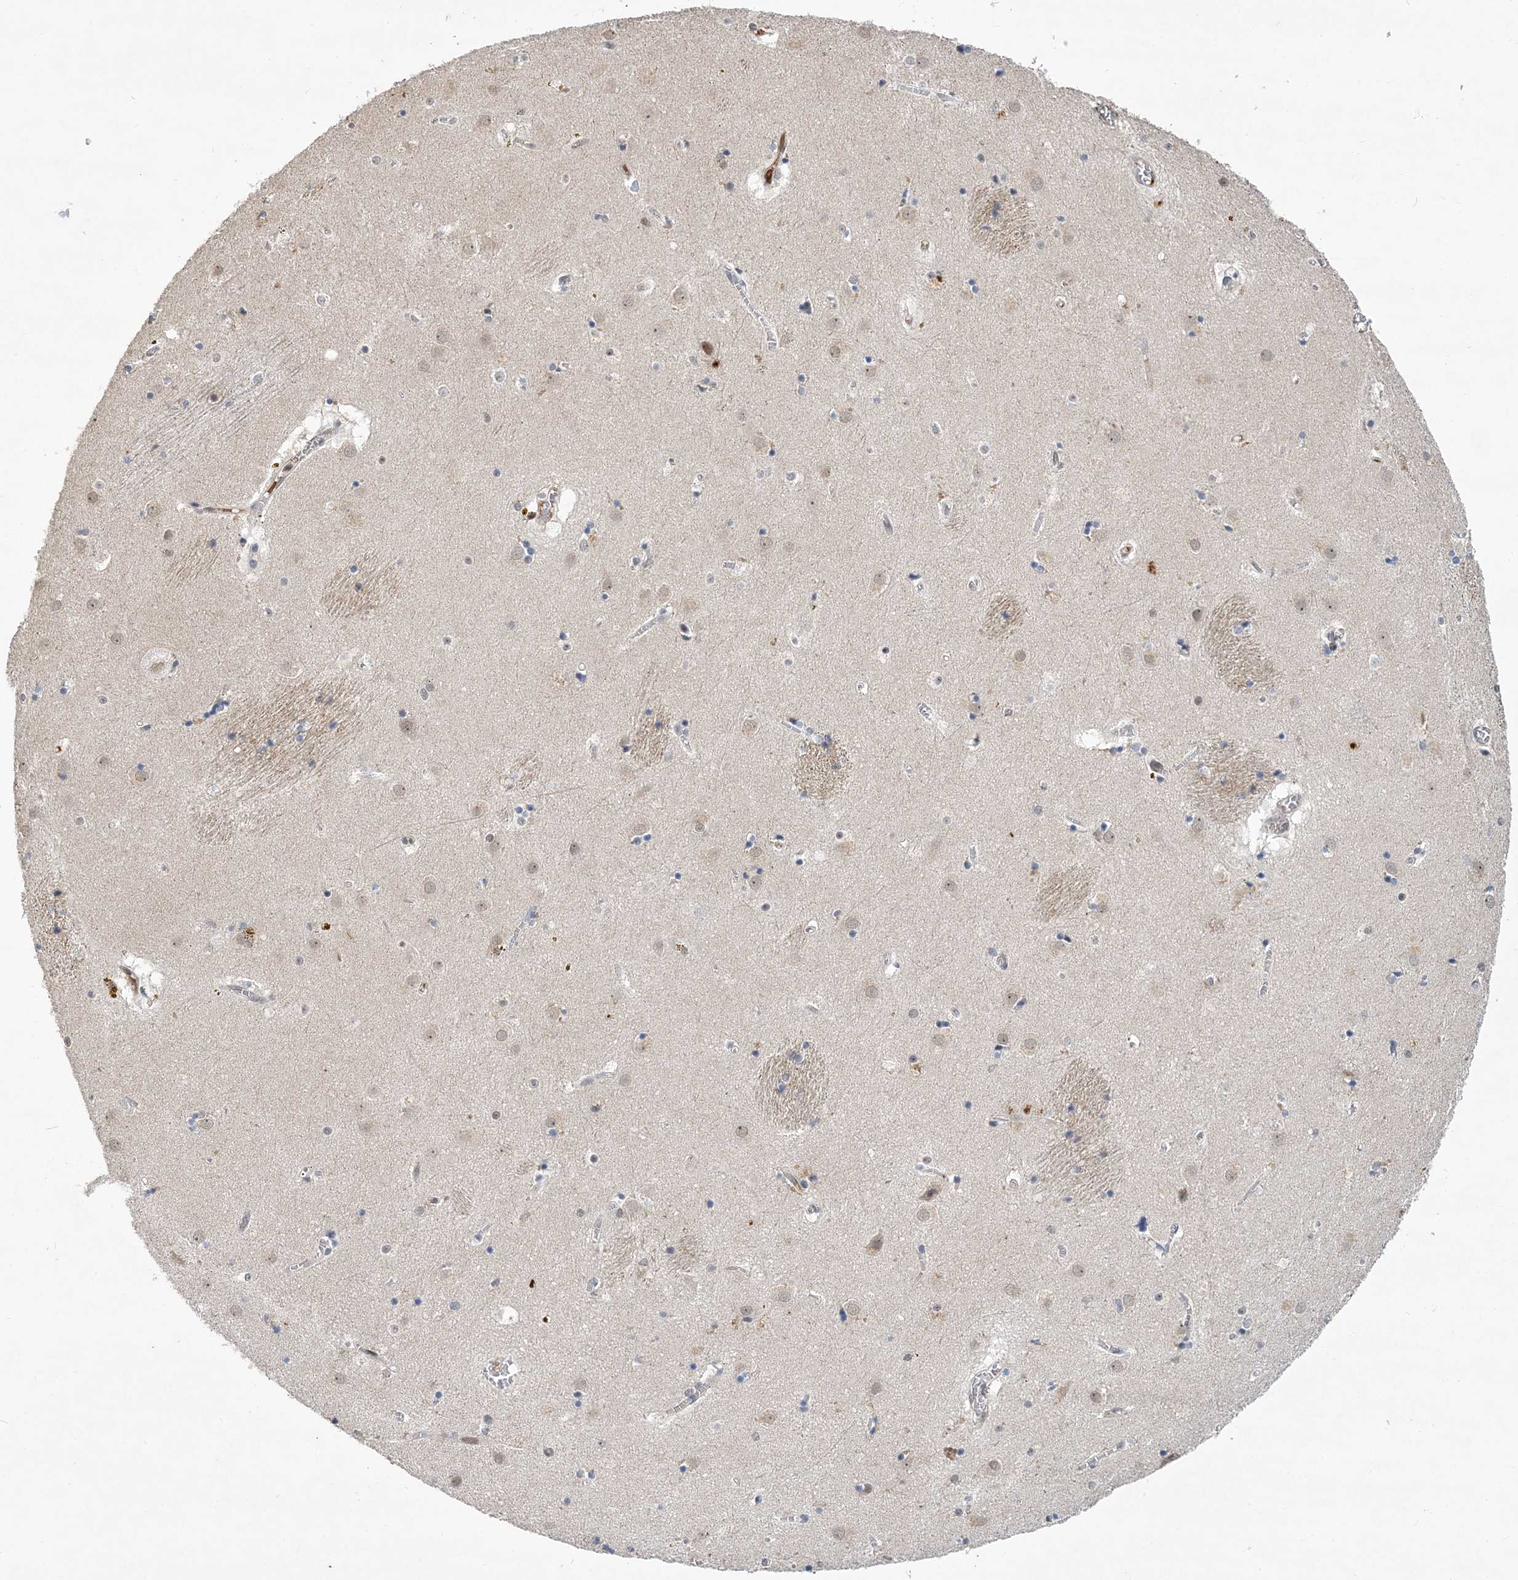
{"staining": {"intensity": "negative", "quantity": "none", "location": "none"}, "tissue": "caudate", "cell_type": "Glial cells", "image_type": "normal", "snomed": [{"axis": "morphology", "description": "Normal tissue, NOS"}, {"axis": "topography", "description": "Lateral ventricle wall"}], "caption": "The photomicrograph displays no staining of glial cells in benign caudate.", "gene": "FAM217A", "patient": {"sex": "male", "age": 70}}